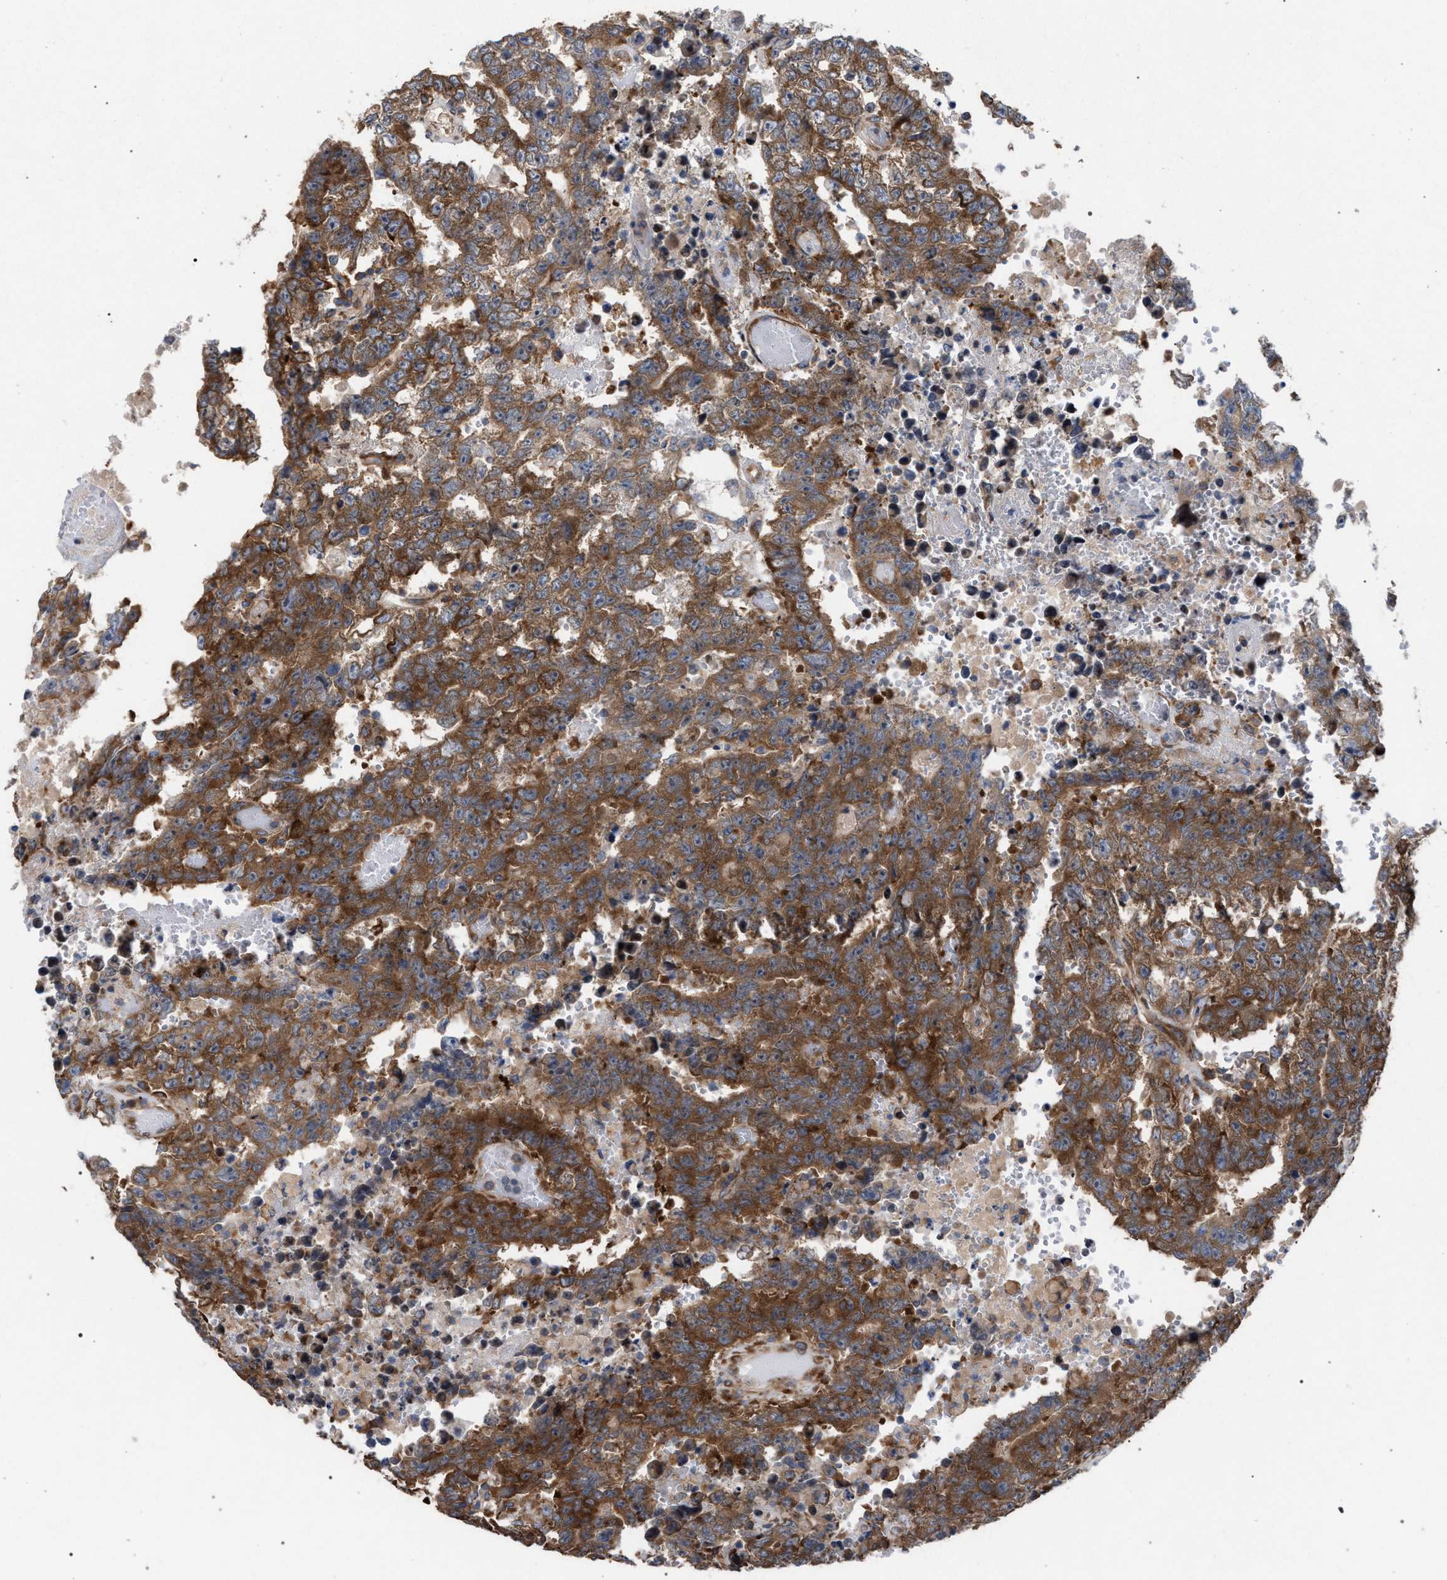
{"staining": {"intensity": "moderate", "quantity": ">75%", "location": "cytoplasmic/membranous"}, "tissue": "testis cancer", "cell_type": "Tumor cells", "image_type": "cancer", "snomed": [{"axis": "morphology", "description": "Carcinoma, Embryonal, NOS"}, {"axis": "topography", "description": "Testis"}], "caption": "High-power microscopy captured an immunohistochemistry (IHC) micrograph of testis cancer (embryonal carcinoma), revealing moderate cytoplasmic/membranous expression in about >75% of tumor cells.", "gene": "CDR2L", "patient": {"sex": "male", "age": 25}}